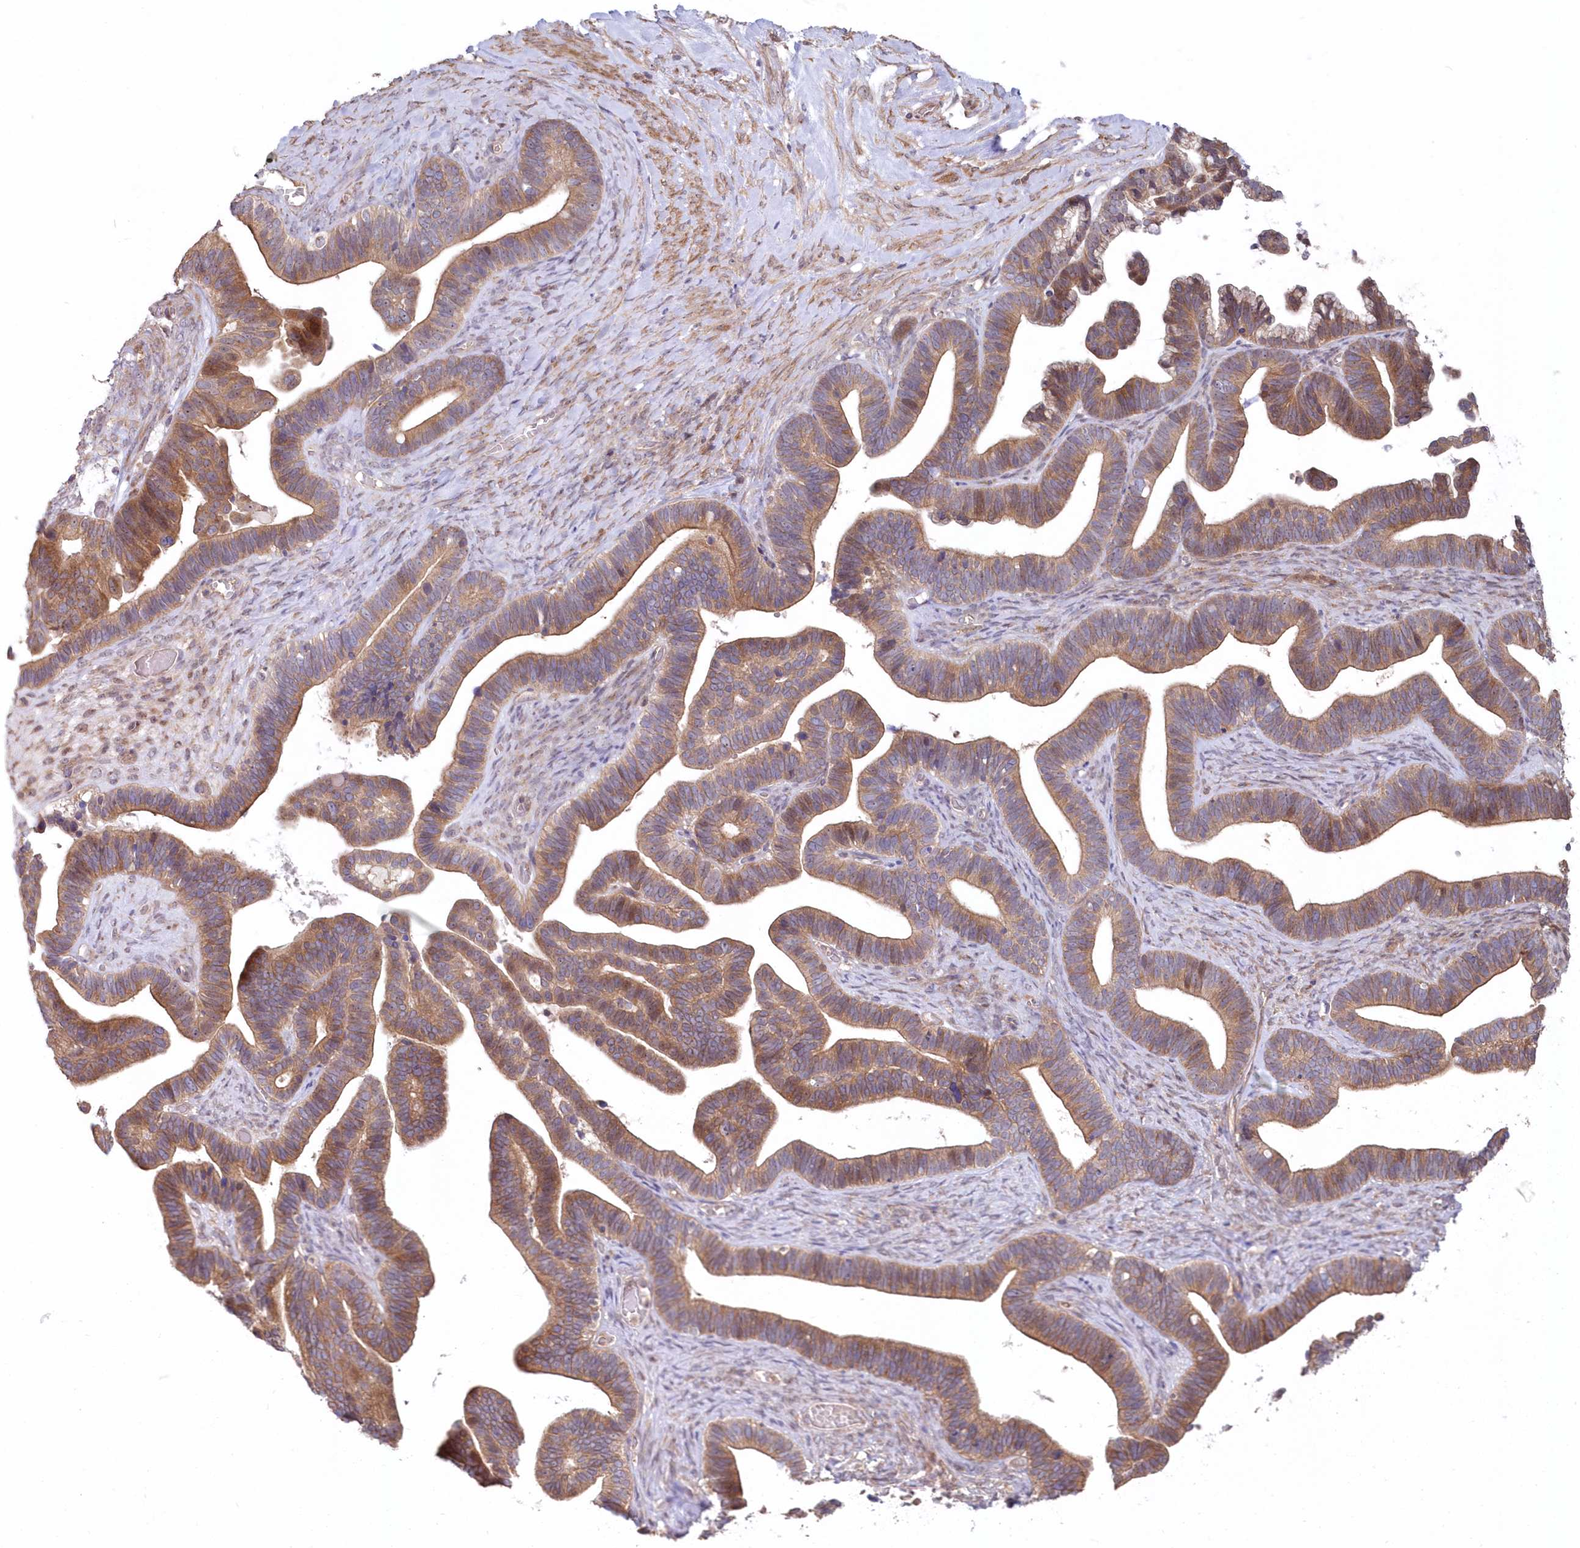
{"staining": {"intensity": "moderate", "quantity": ">75%", "location": "cytoplasmic/membranous"}, "tissue": "ovarian cancer", "cell_type": "Tumor cells", "image_type": "cancer", "snomed": [{"axis": "morphology", "description": "Cystadenocarcinoma, serous, NOS"}, {"axis": "topography", "description": "Ovary"}], "caption": "Protein expression analysis of serous cystadenocarcinoma (ovarian) exhibits moderate cytoplasmic/membranous staining in approximately >75% of tumor cells.", "gene": "TBCA", "patient": {"sex": "female", "age": 56}}